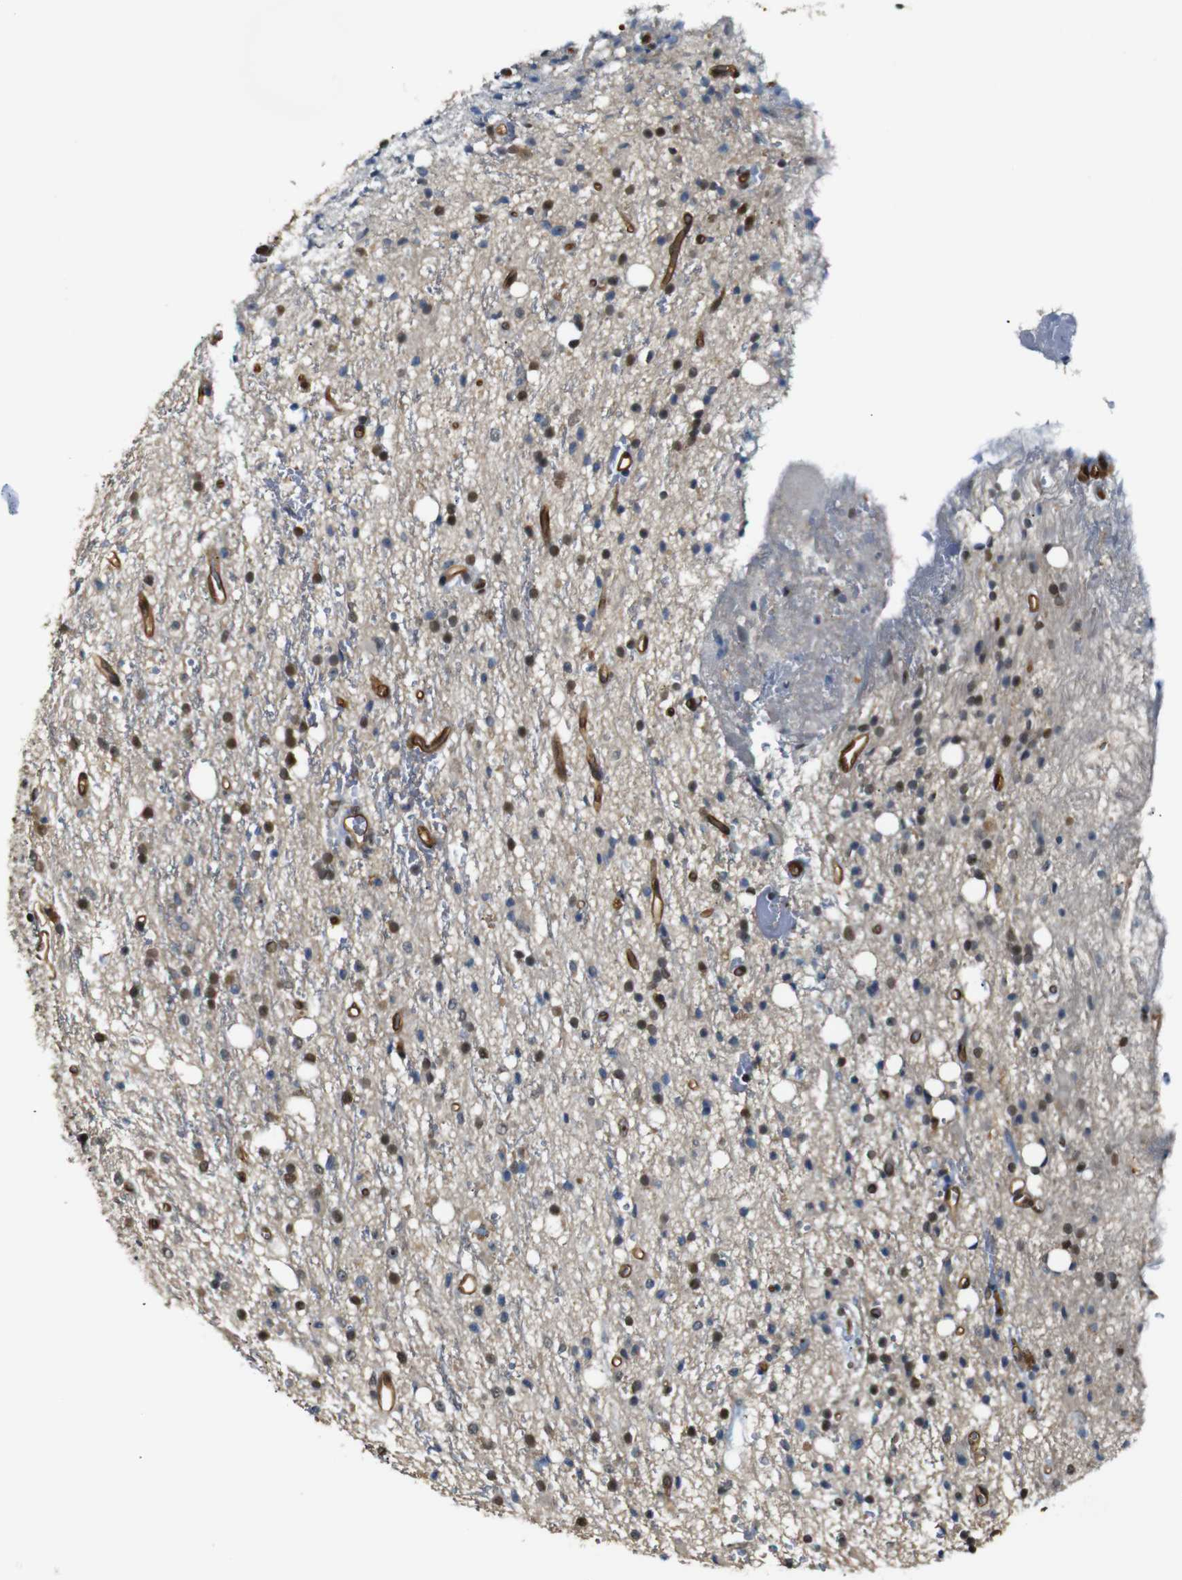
{"staining": {"intensity": "moderate", "quantity": "25%-75%", "location": "nuclear"}, "tissue": "glioma", "cell_type": "Tumor cells", "image_type": "cancer", "snomed": [{"axis": "morphology", "description": "Glioma, malignant, High grade"}, {"axis": "topography", "description": "Brain"}], "caption": "IHC image of malignant glioma (high-grade) stained for a protein (brown), which shows medium levels of moderate nuclear positivity in about 25%-75% of tumor cells.", "gene": "PARN", "patient": {"sex": "male", "age": 47}}